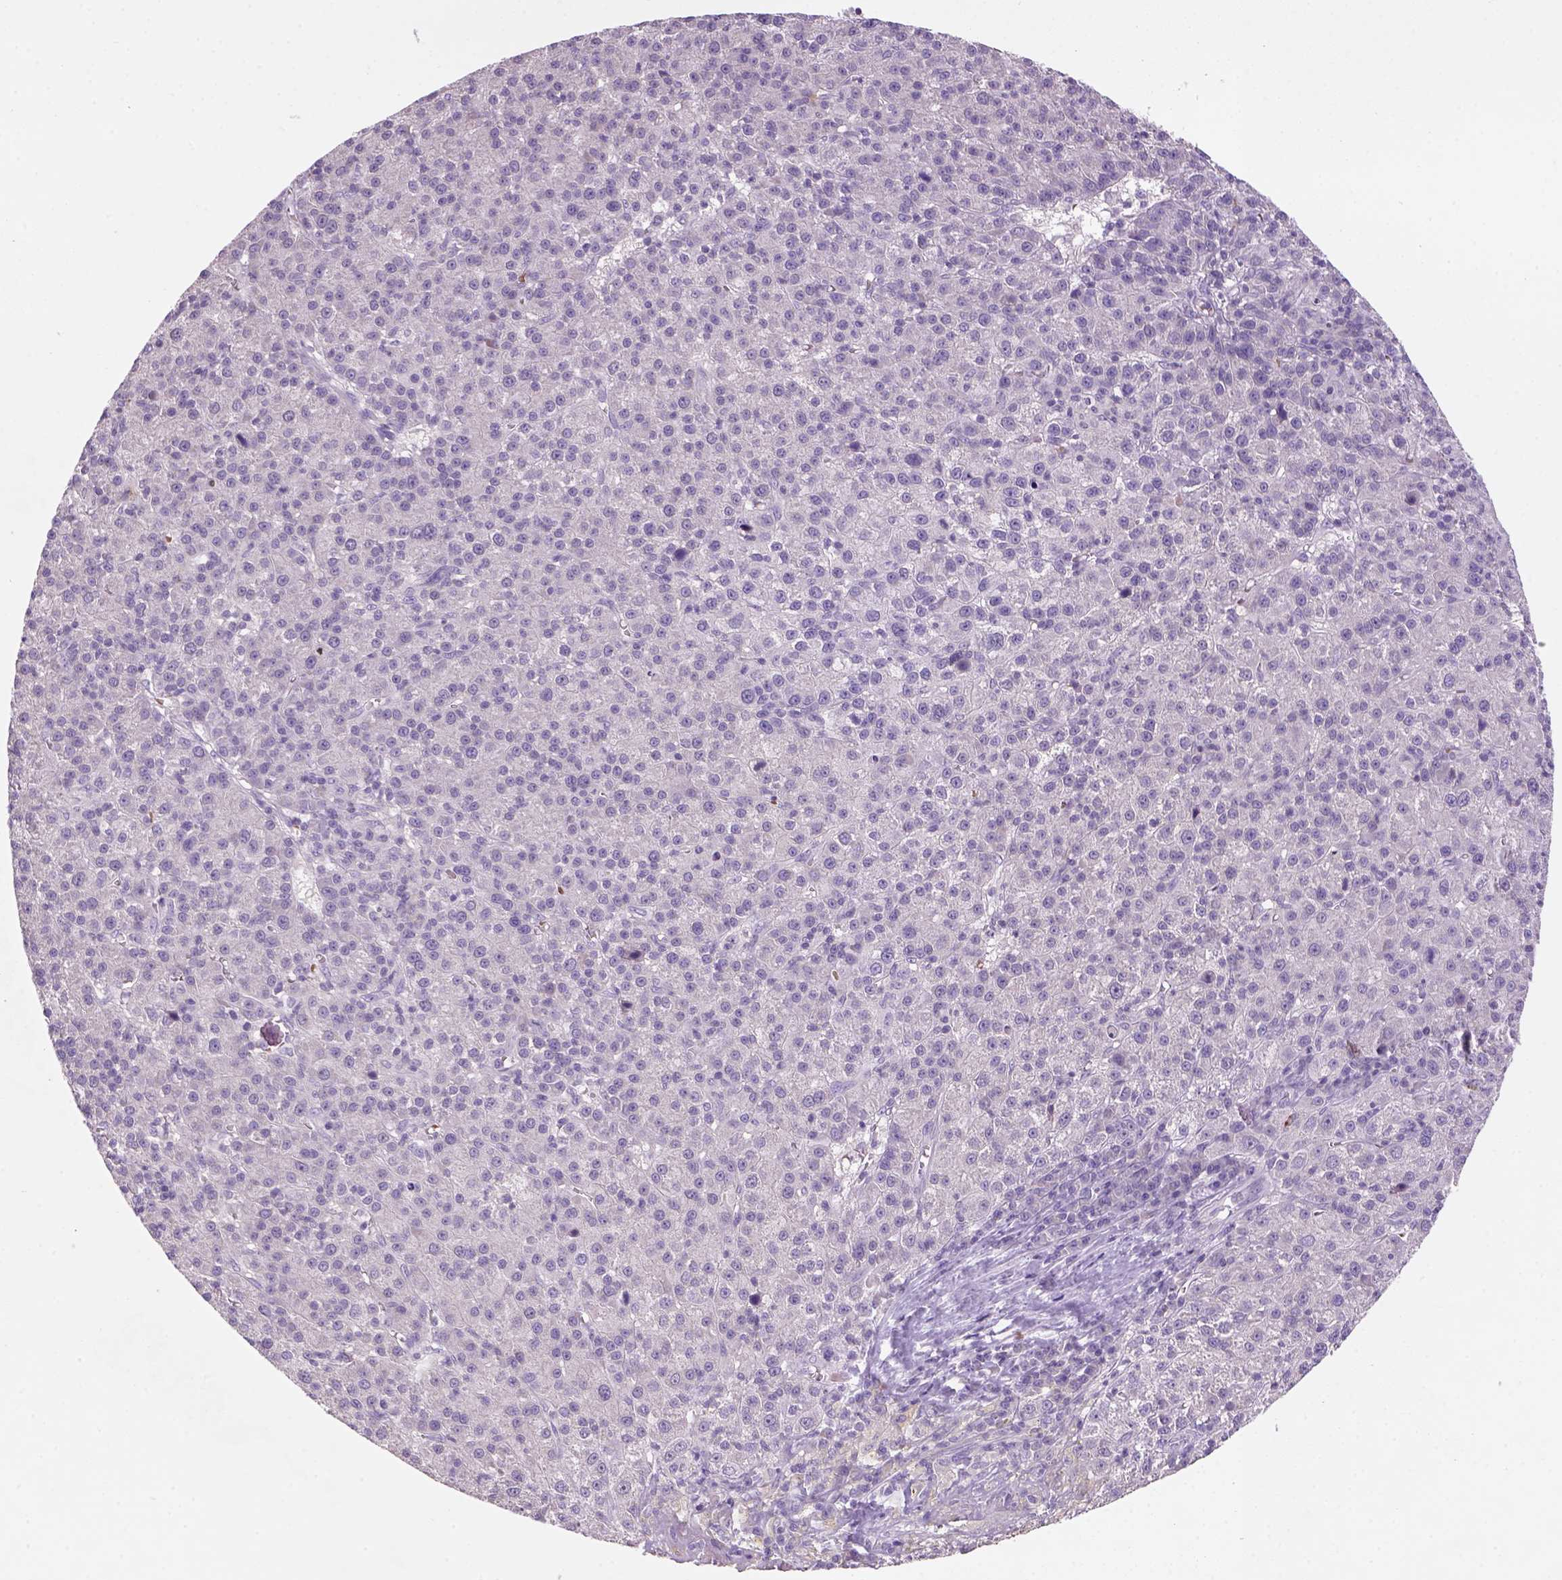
{"staining": {"intensity": "negative", "quantity": "none", "location": "none"}, "tissue": "liver cancer", "cell_type": "Tumor cells", "image_type": "cancer", "snomed": [{"axis": "morphology", "description": "Carcinoma, Hepatocellular, NOS"}, {"axis": "topography", "description": "Liver"}], "caption": "The photomicrograph shows no significant expression in tumor cells of liver hepatocellular carcinoma.", "gene": "ZMAT4", "patient": {"sex": "female", "age": 60}}